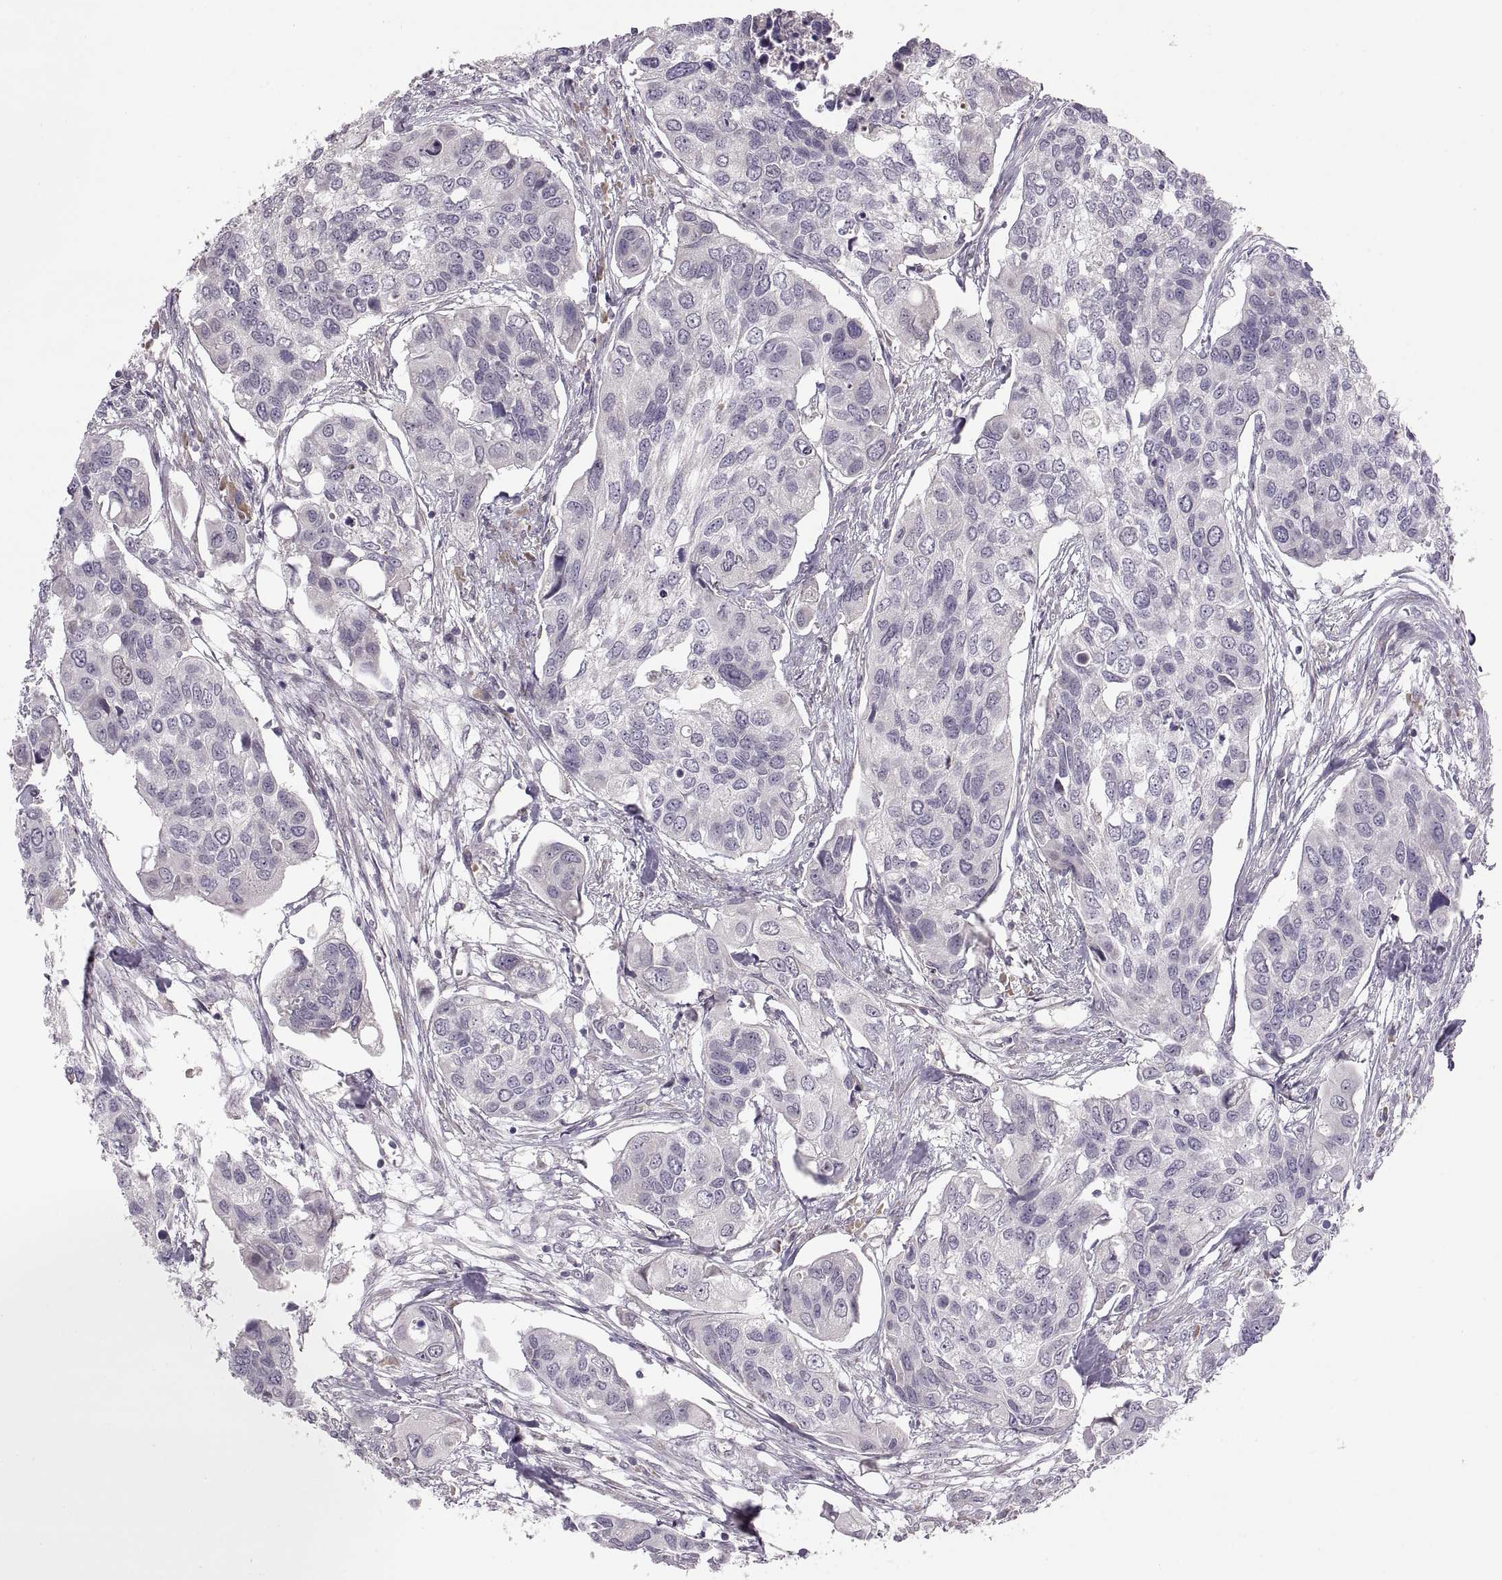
{"staining": {"intensity": "negative", "quantity": "none", "location": "none"}, "tissue": "urothelial cancer", "cell_type": "Tumor cells", "image_type": "cancer", "snomed": [{"axis": "morphology", "description": "Urothelial carcinoma, High grade"}, {"axis": "topography", "description": "Urinary bladder"}], "caption": "There is no significant positivity in tumor cells of urothelial carcinoma (high-grade).", "gene": "ADH6", "patient": {"sex": "male", "age": 60}}